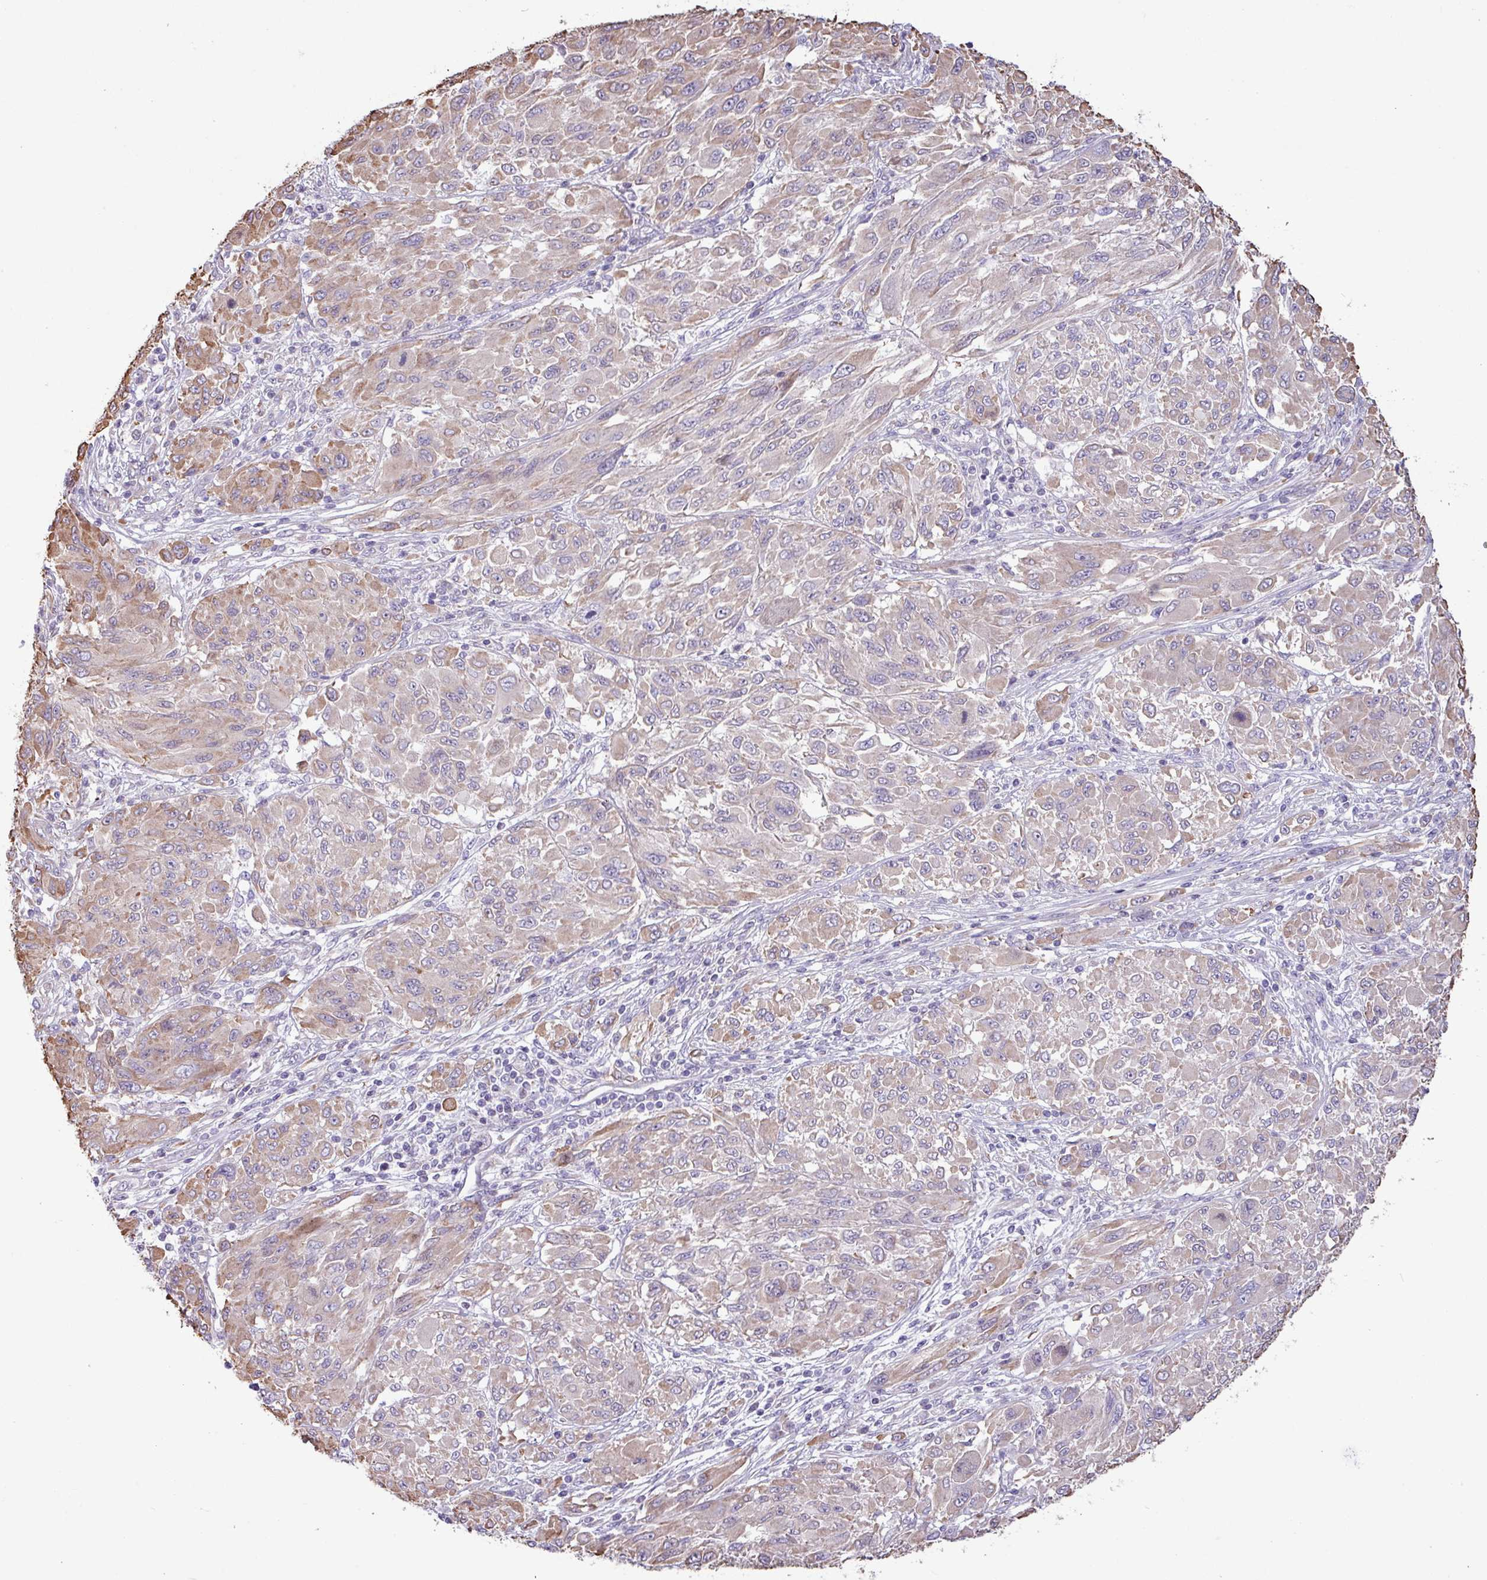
{"staining": {"intensity": "weak", "quantity": "25%-75%", "location": "cytoplasmic/membranous"}, "tissue": "melanoma", "cell_type": "Tumor cells", "image_type": "cancer", "snomed": [{"axis": "morphology", "description": "Malignant melanoma, NOS"}, {"axis": "topography", "description": "Skin"}], "caption": "IHC photomicrograph of neoplastic tissue: melanoma stained using immunohistochemistry demonstrates low levels of weak protein expression localized specifically in the cytoplasmic/membranous of tumor cells, appearing as a cytoplasmic/membranous brown color.", "gene": "IRGC", "patient": {"sex": "female", "age": 91}}